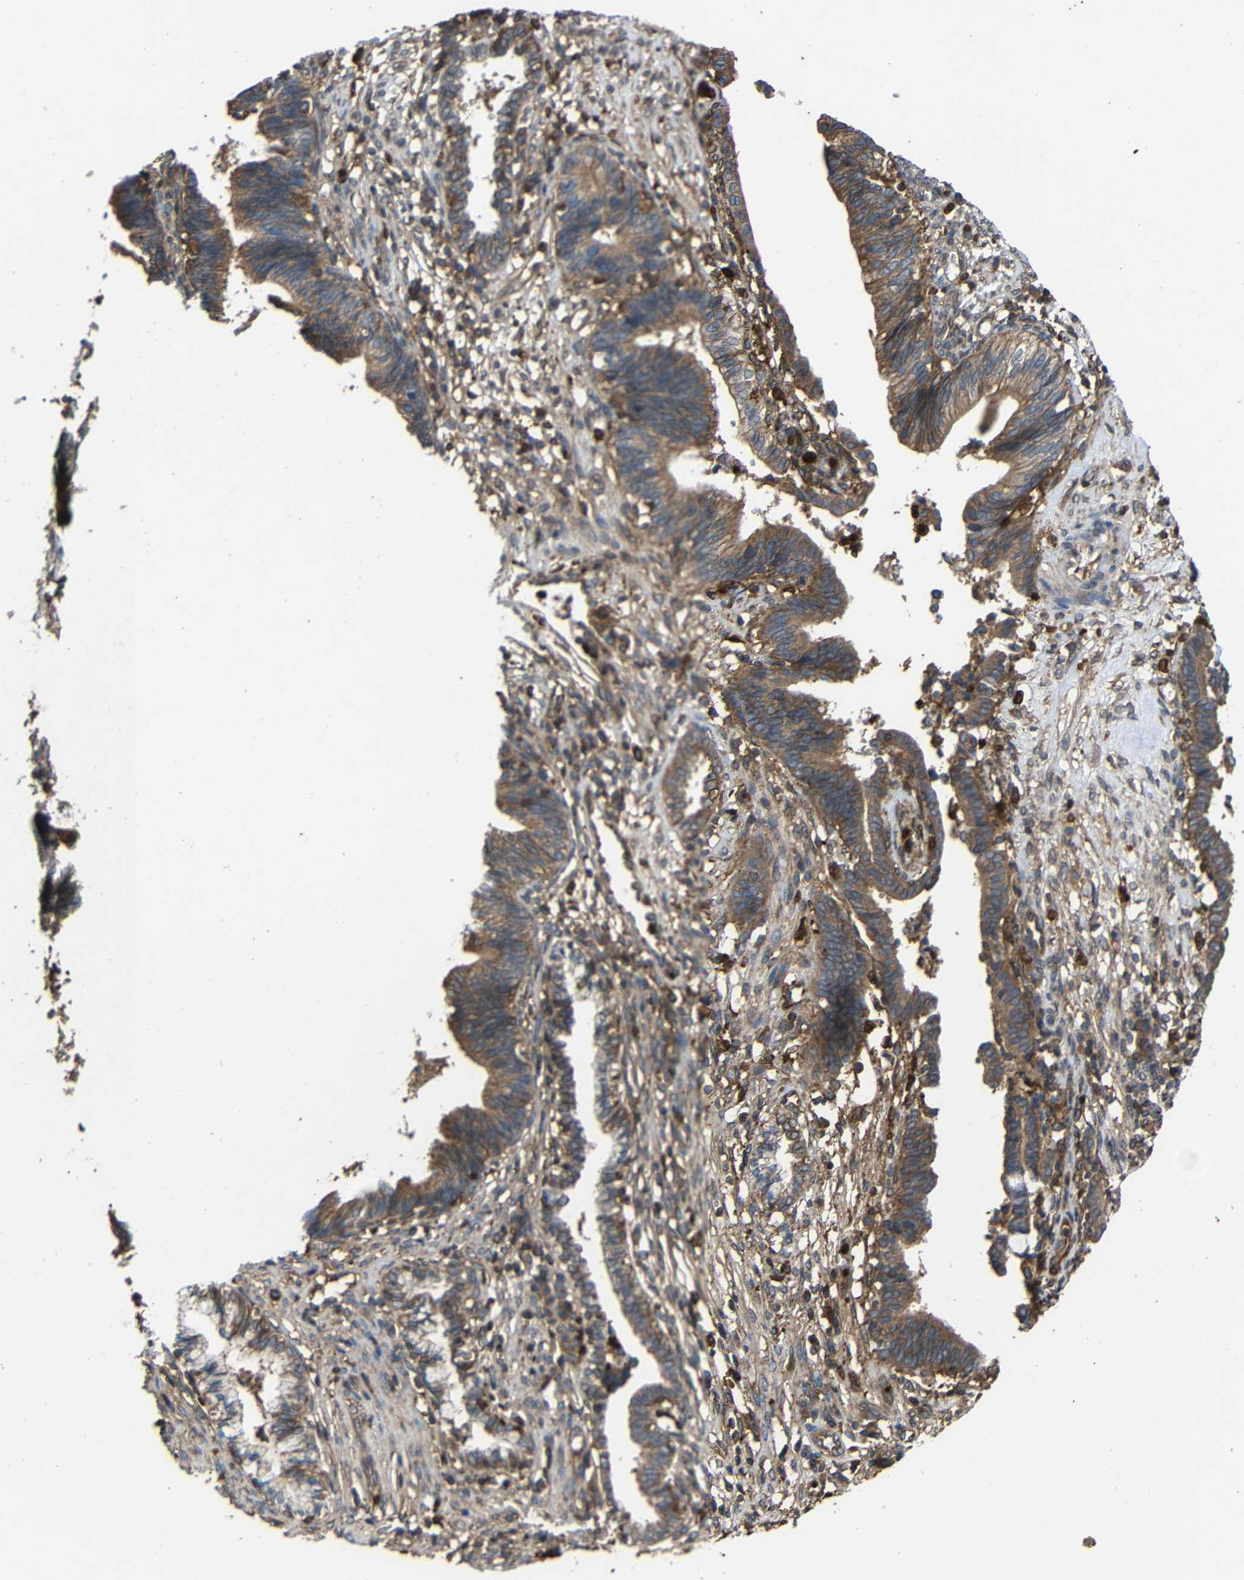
{"staining": {"intensity": "moderate", "quantity": ">75%", "location": "cytoplasmic/membranous"}, "tissue": "cervical cancer", "cell_type": "Tumor cells", "image_type": "cancer", "snomed": [{"axis": "morphology", "description": "Adenocarcinoma, NOS"}, {"axis": "topography", "description": "Cervix"}], "caption": "Tumor cells exhibit moderate cytoplasmic/membranous expression in approximately >75% of cells in cervical cancer (adenocarcinoma). The staining was performed using DAB (3,3'-diaminobenzidine), with brown indicating positive protein expression. Nuclei are stained blue with hematoxylin.", "gene": "TREM2", "patient": {"sex": "female", "age": 44}}